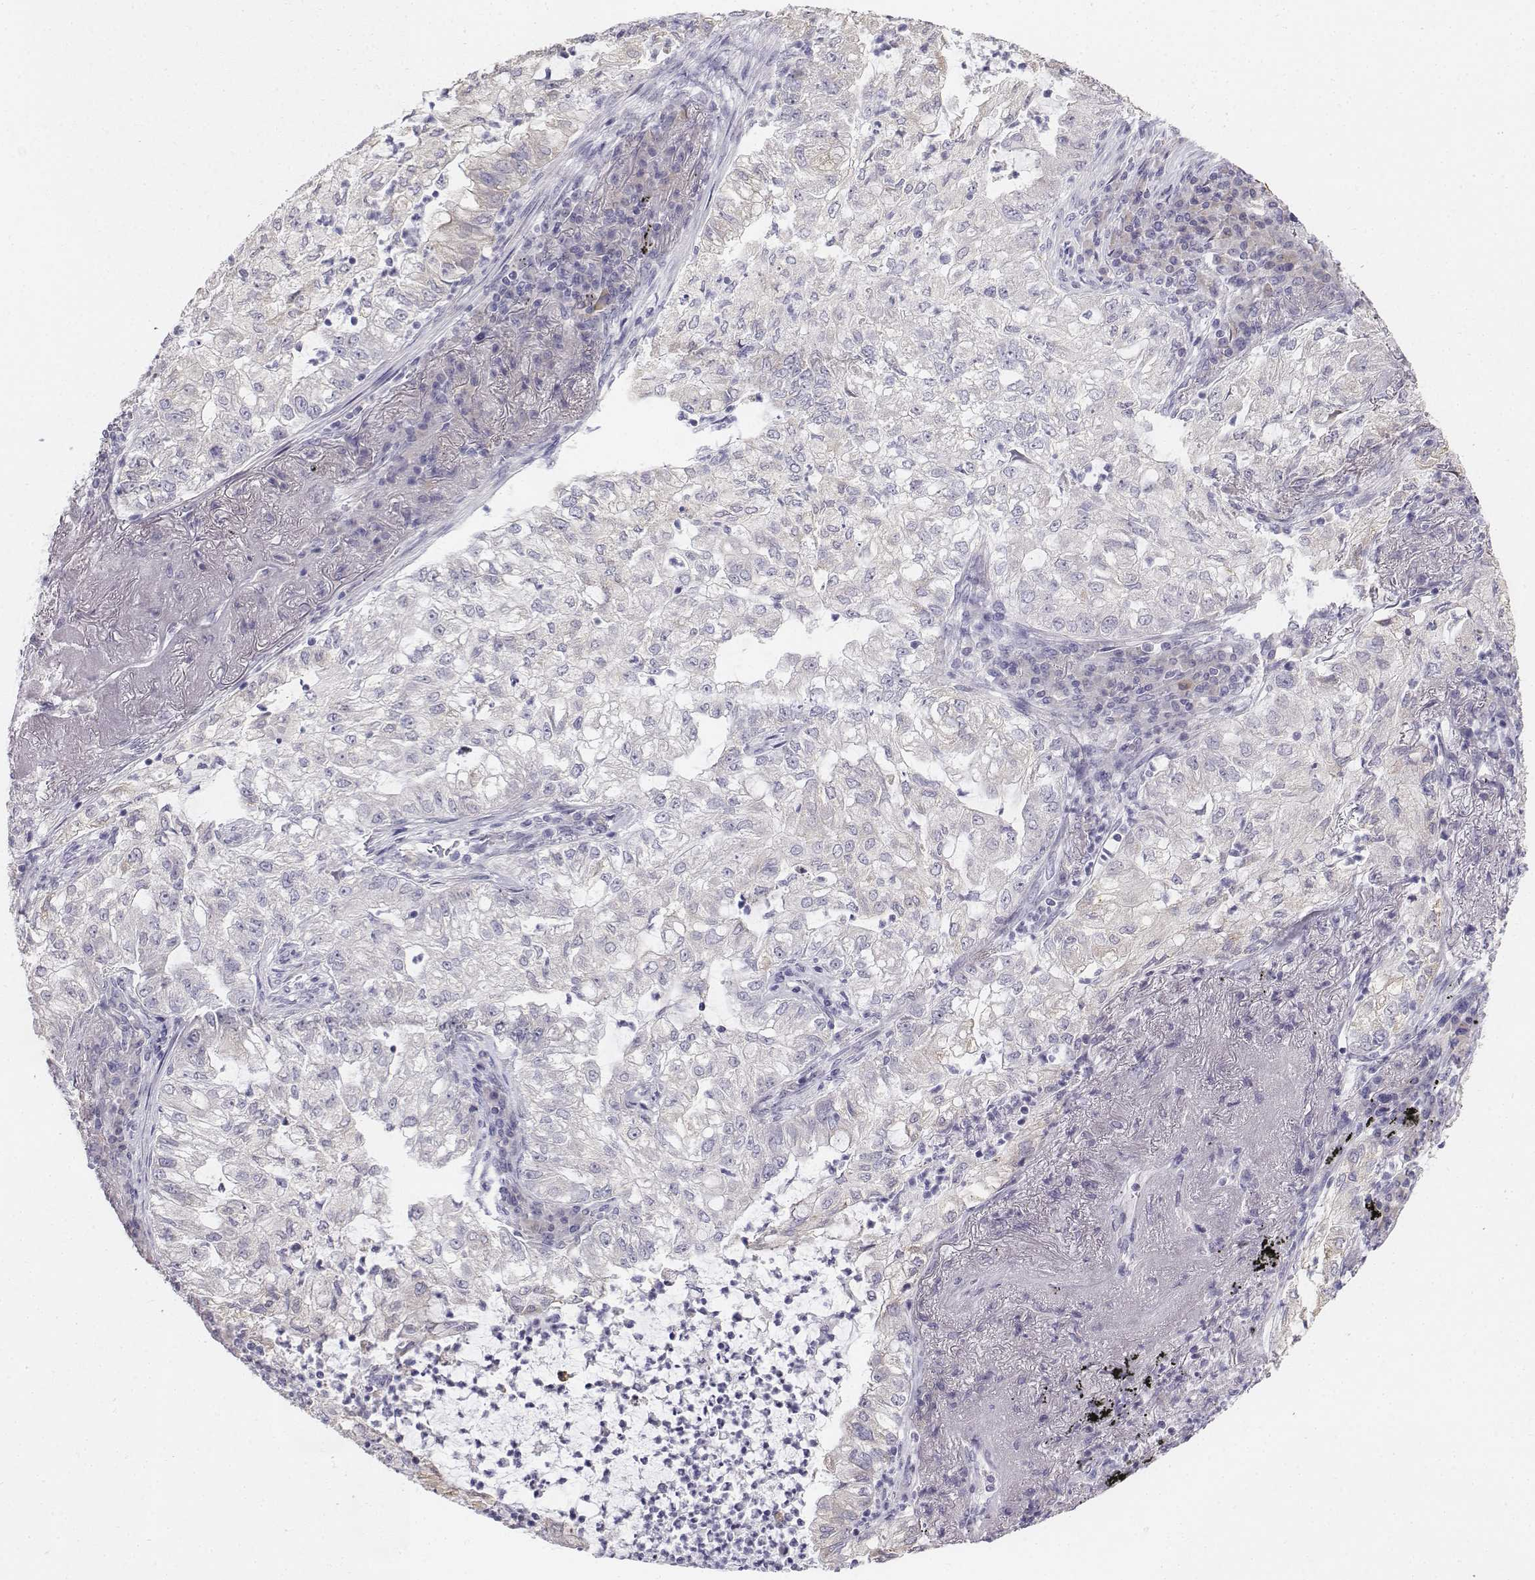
{"staining": {"intensity": "negative", "quantity": "none", "location": "none"}, "tissue": "lung cancer", "cell_type": "Tumor cells", "image_type": "cancer", "snomed": [{"axis": "morphology", "description": "Adenocarcinoma, NOS"}, {"axis": "topography", "description": "Lung"}], "caption": "There is no significant expression in tumor cells of lung adenocarcinoma.", "gene": "PENK", "patient": {"sex": "female", "age": 73}}